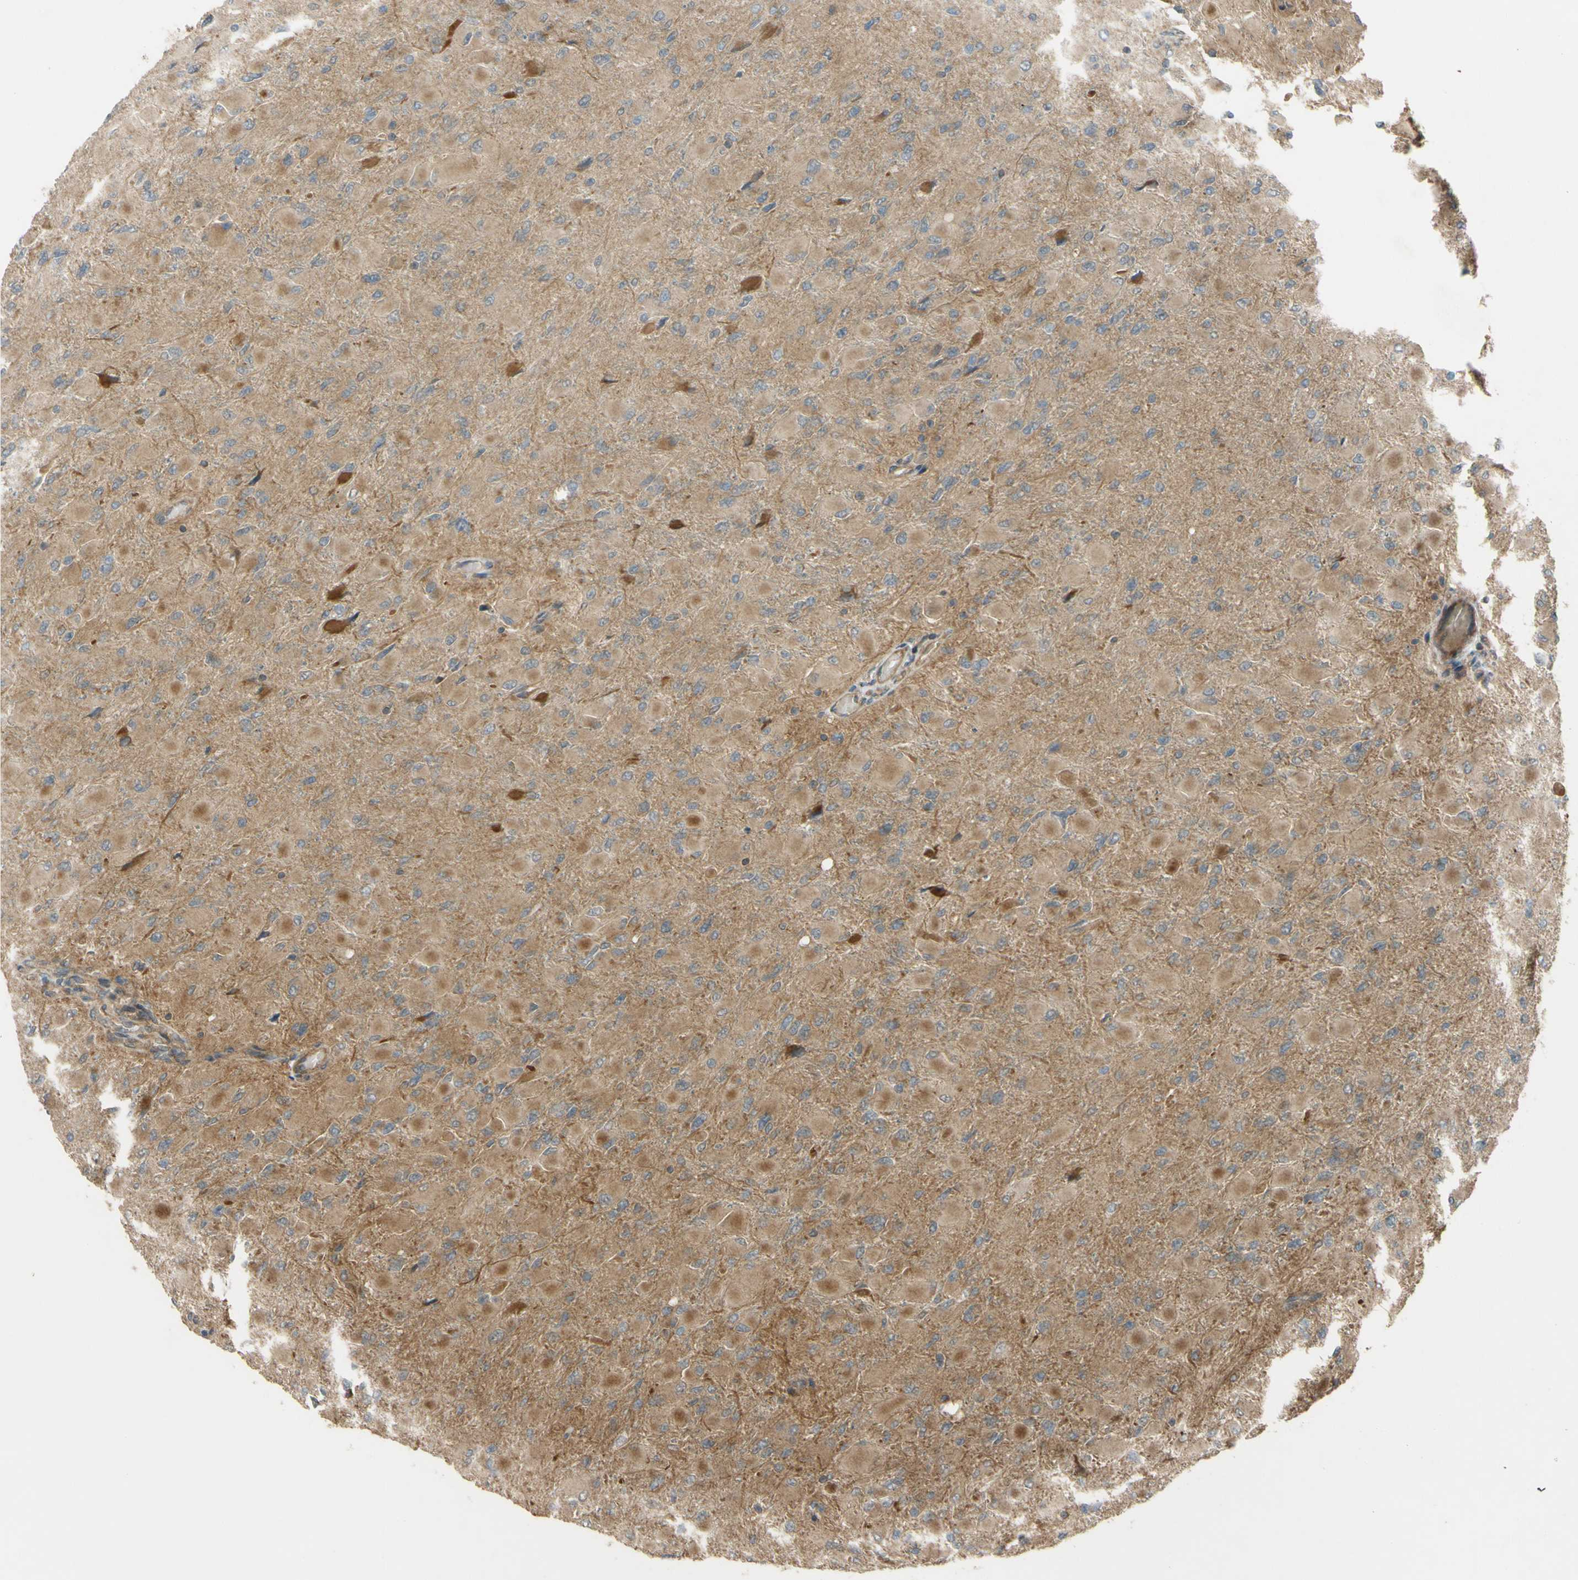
{"staining": {"intensity": "moderate", "quantity": ">75%", "location": "cytoplasmic/membranous"}, "tissue": "glioma", "cell_type": "Tumor cells", "image_type": "cancer", "snomed": [{"axis": "morphology", "description": "Glioma, malignant, High grade"}, {"axis": "topography", "description": "Cerebral cortex"}], "caption": "A brown stain shows moderate cytoplasmic/membranous staining of a protein in human glioma tumor cells. (Stains: DAB (3,3'-diaminobenzidine) in brown, nuclei in blue, Microscopy: brightfield microscopy at high magnification).", "gene": "FLII", "patient": {"sex": "female", "age": 36}}